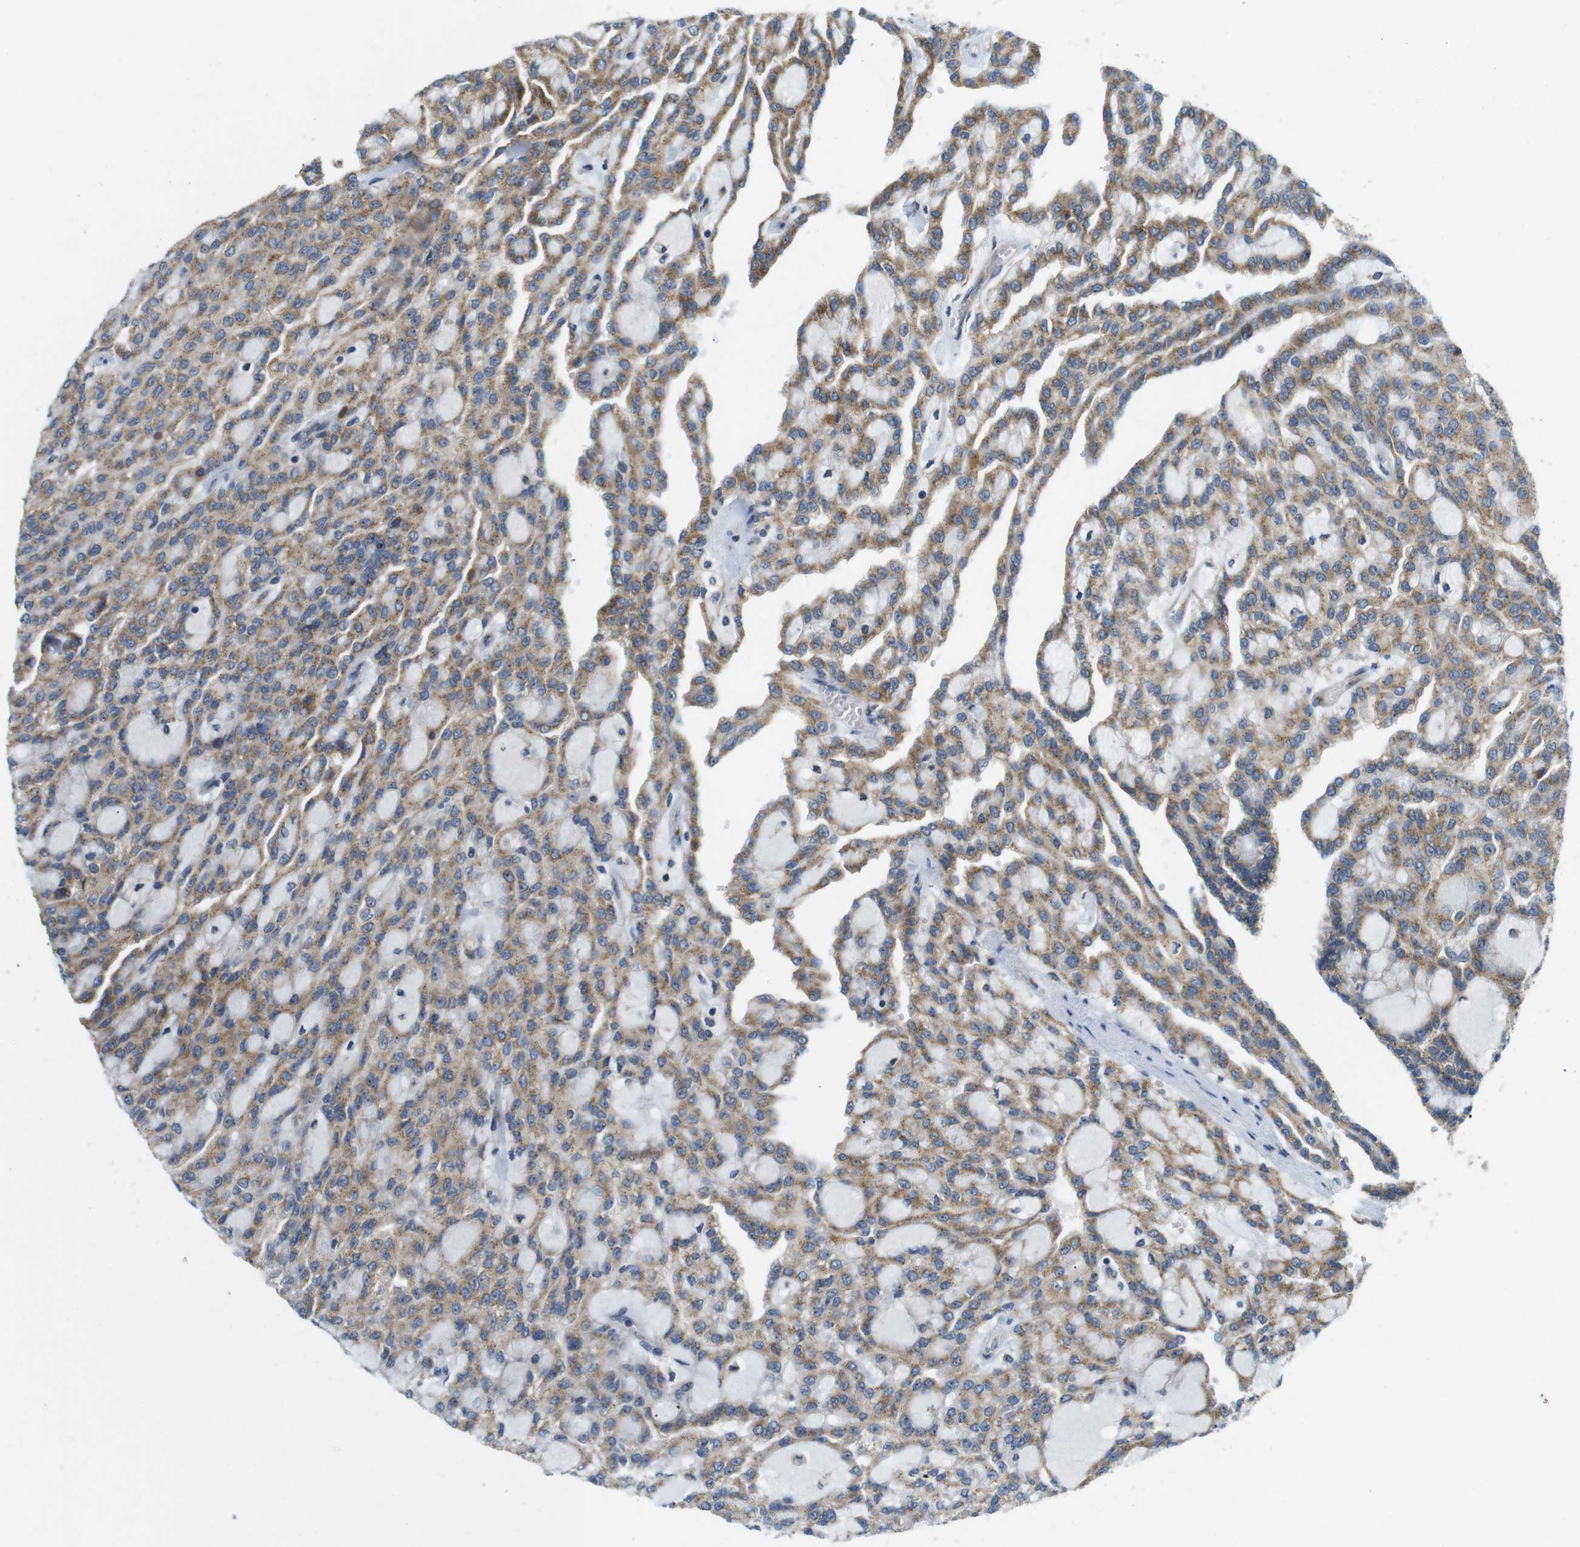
{"staining": {"intensity": "moderate", "quantity": ">75%", "location": "cytoplasmic/membranous"}, "tissue": "renal cancer", "cell_type": "Tumor cells", "image_type": "cancer", "snomed": [{"axis": "morphology", "description": "Adenocarcinoma, NOS"}, {"axis": "topography", "description": "Kidney"}], "caption": "Protein staining displays moderate cytoplasmic/membranous expression in about >75% of tumor cells in adenocarcinoma (renal).", "gene": "TMEM143", "patient": {"sex": "male", "age": 63}}